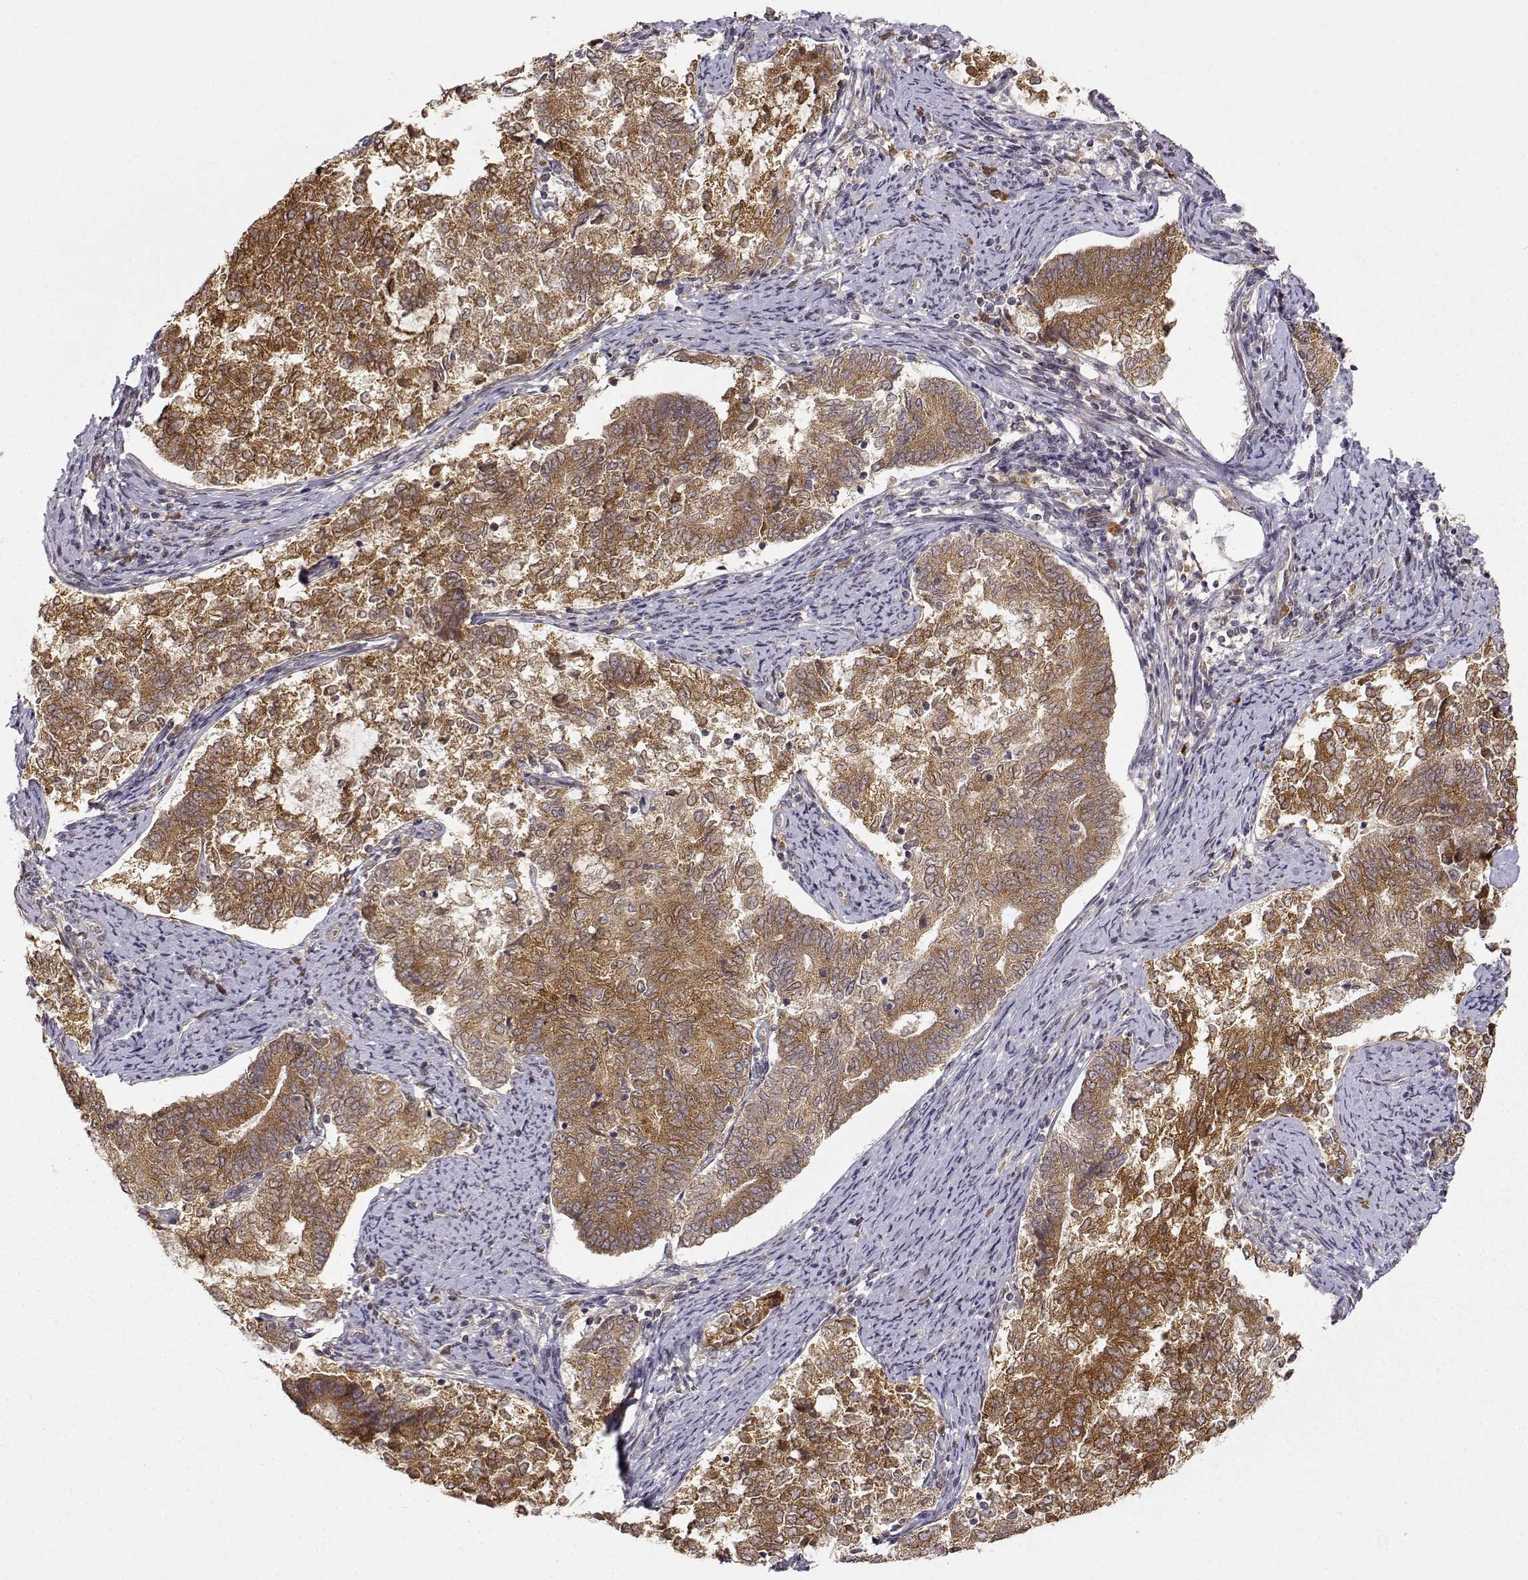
{"staining": {"intensity": "moderate", "quantity": ">75%", "location": "cytoplasmic/membranous"}, "tissue": "endometrial cancer", "cell_type": "Tumor cells", "image_type": "cancer", "snomed": [{"axis": "morphology", "description": "Adenocarcinoma, NOS"}, {"axis": "topography", "description": "Endometrium"}], "caption": "The histopathology image demonstrates staining of endometrial adenocarcinoma, revealing moderate cytoplasmic/membranous protein staining (brown color) within tumor cells.", "gene": "ERGIC2", "patient": {"sex": "female", "age": 65}}